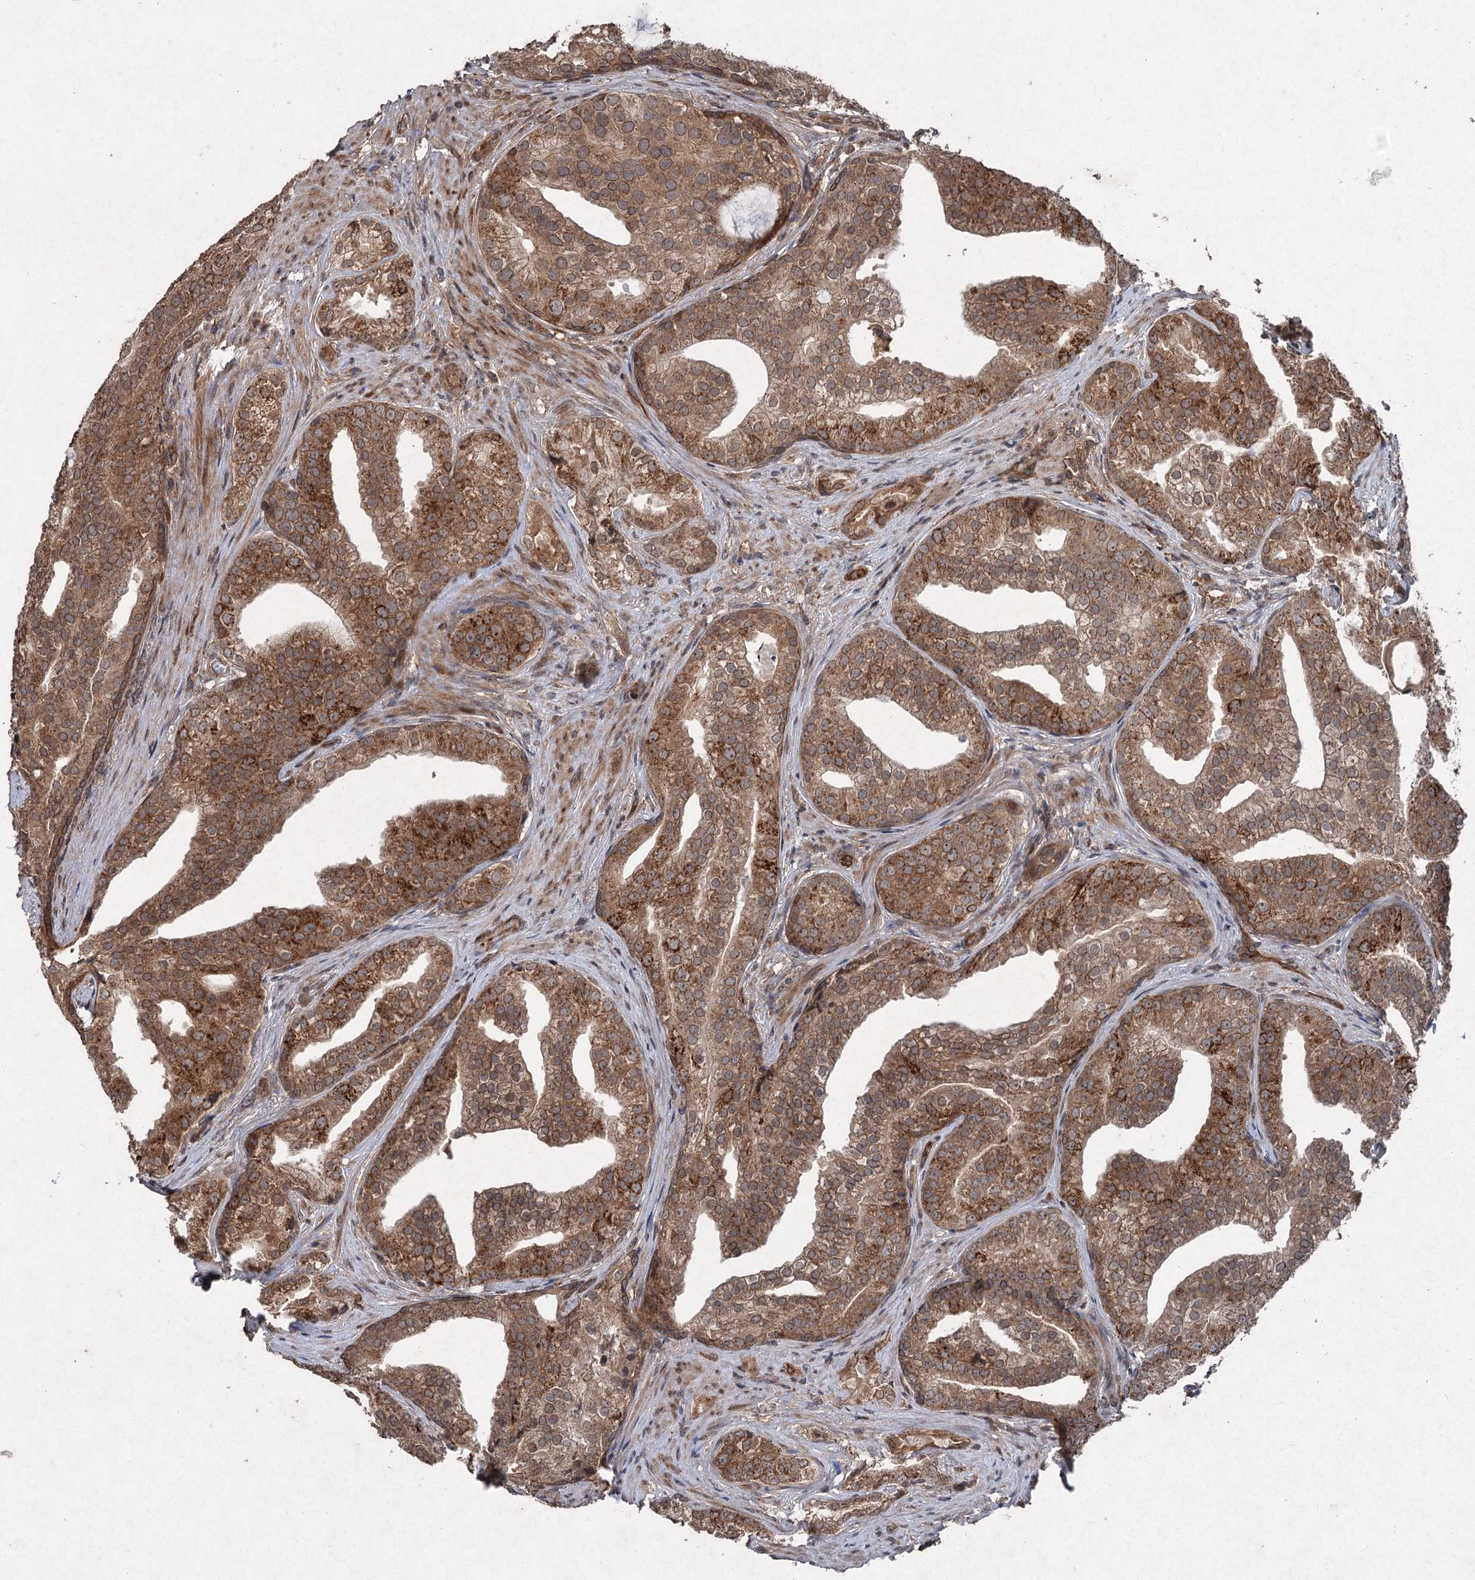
{"staining": {"intensity": "moderate", "quantity": ">75%", "location": "cytoplasmic/membranous"}, "tissue": "prostate cancer", "cell_type": "Tumor cells", "image_type": "cancer", "snomed": [{"axis": "morphology", "description": "Adenocarcinoma, Low grade"}, {"axis": "topography", "description": "Prostate"}], "caption": "Tumor cells exhibit medium levels of moderate cytoplasmic/membranous positivity in approximately >75% of cells in human prostate cancer (adenocarcinoma (low-grade)).", "gene": "ALAS1", "patient": {"sex": "male", "age": 71}}